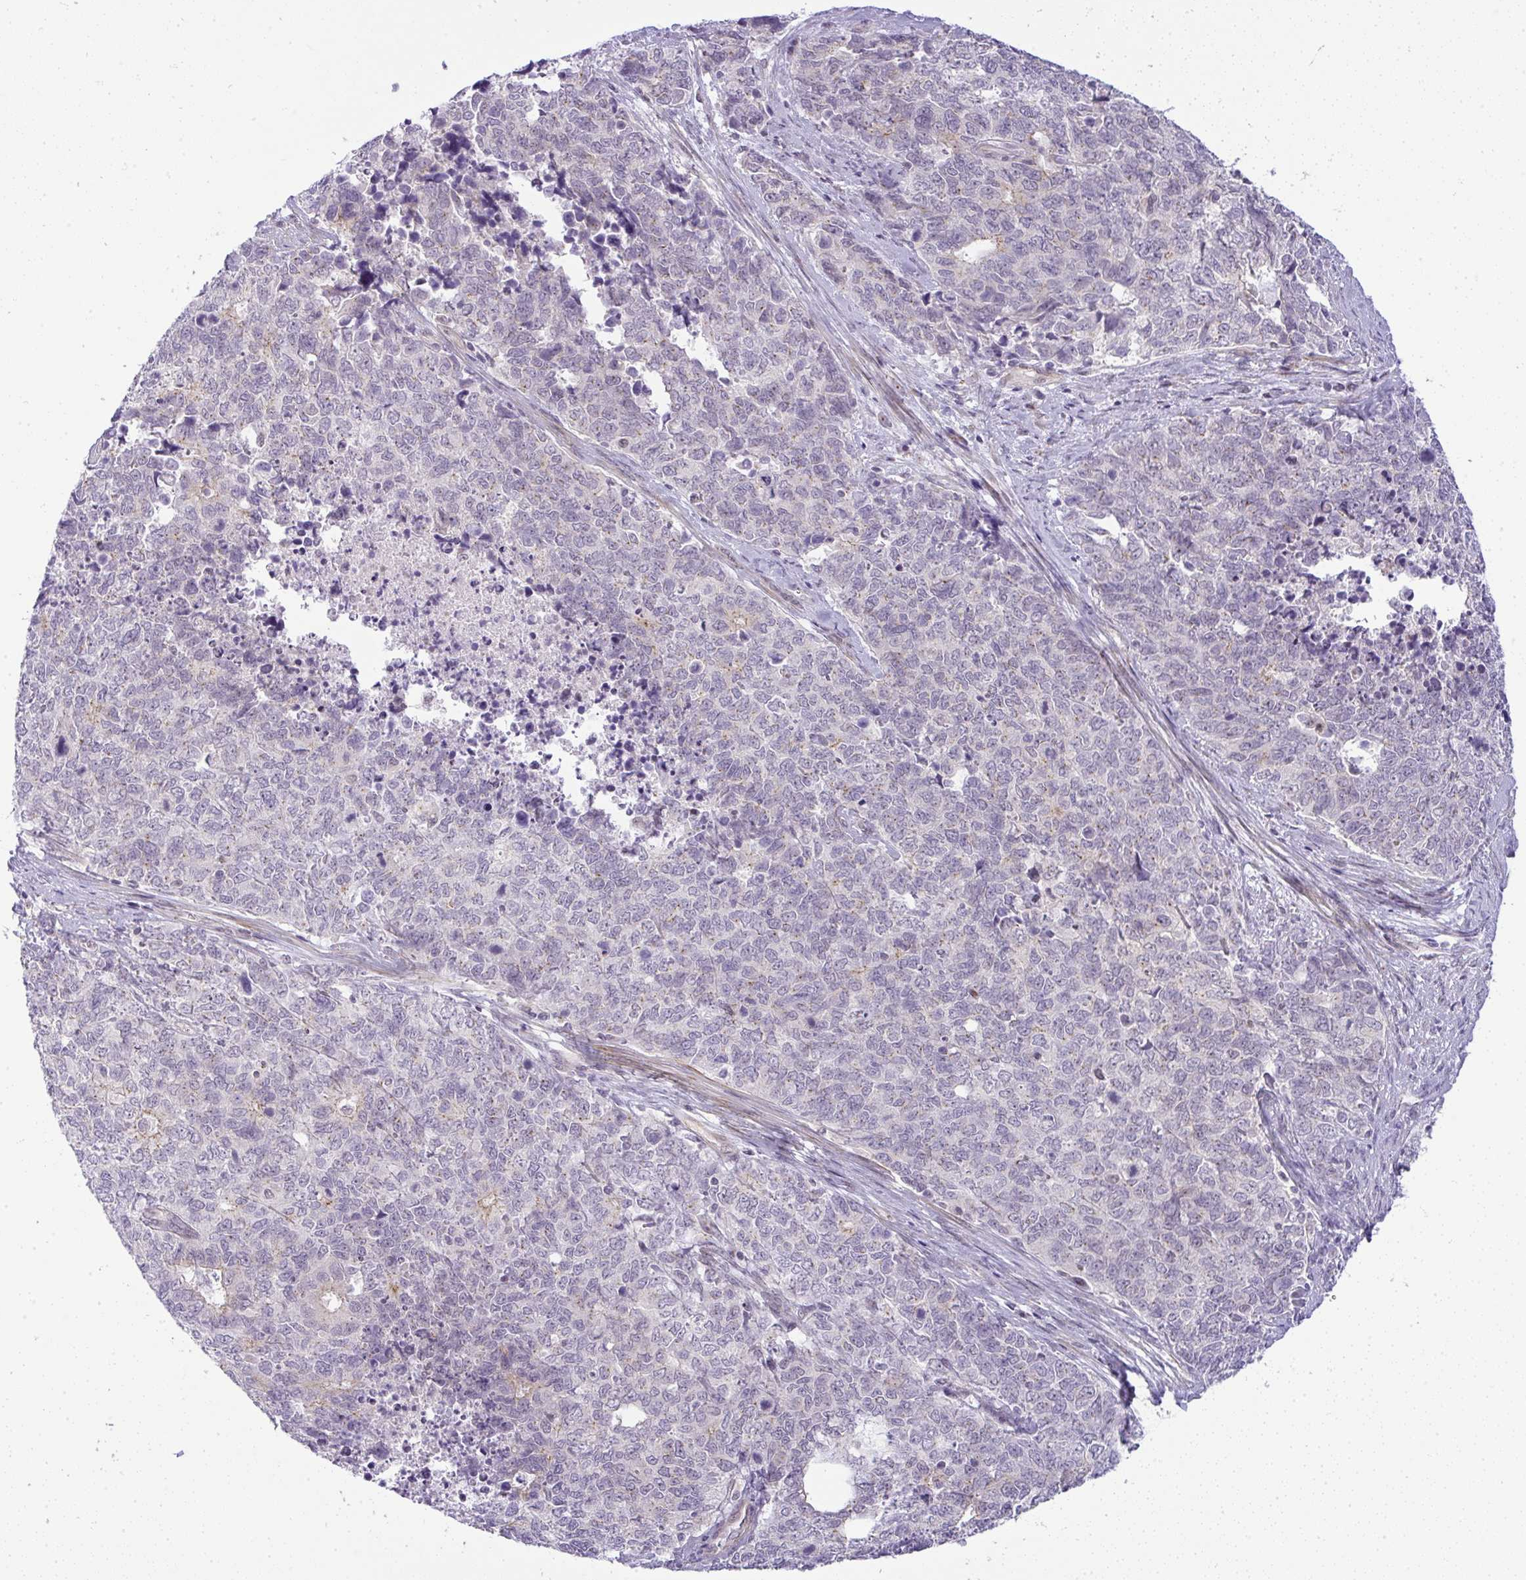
{"staining": {"intensity": "negative", "quantity": "none", "location": "none"}, "tissue": "cervical cancer", "cell_type": "Tumor cells", "image_type": "cancer", "snomed": [{"axis": "morphology", "description": "Adenocarcinoma, NOS"}, {"axis": "topography", "description": "Cervix"}], "caption": "Immunohistochemical staining of cervical cancer (adenocarcinoma) demonstrates no significant expression in tumor cells.", "gene": "DZIP1", "patient": {"sex": "female", "age": 63}}